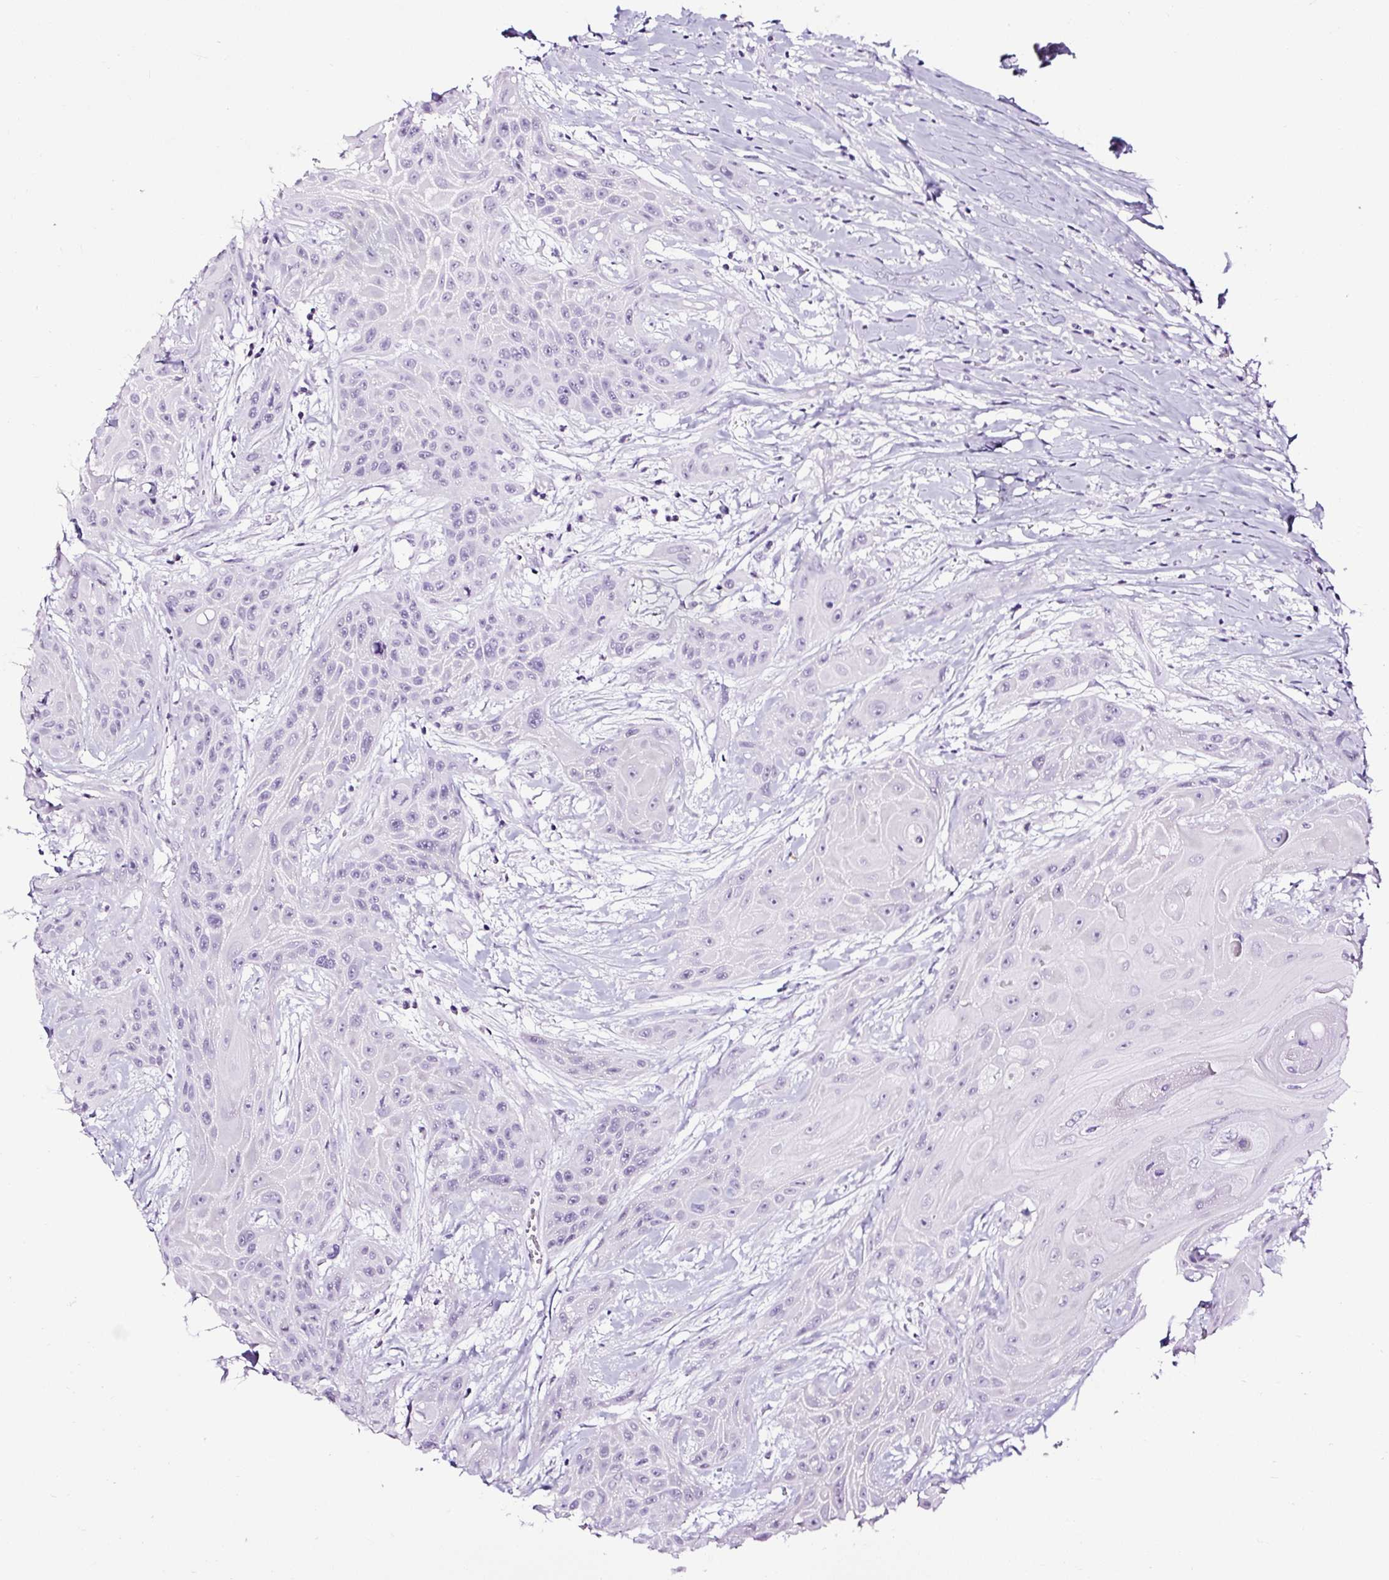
{"staining": {"intensity": "negative", "quantity": "none", "location": "none"}, "tissue": "head and neck cancer", "cell_type": "Tumor cells", "image_type": "cancer", "snomed": [{"axis": "morphology", "description": "Squamous cell carcinoma, NOS"}, {"axis": "topography", "description": "Head-Neck"}], "caption": "There is no significant staining in tumor cells of head and neck cancer.", "gene": "NPHS2", "patient": {"sex": "female", "age": 73}}